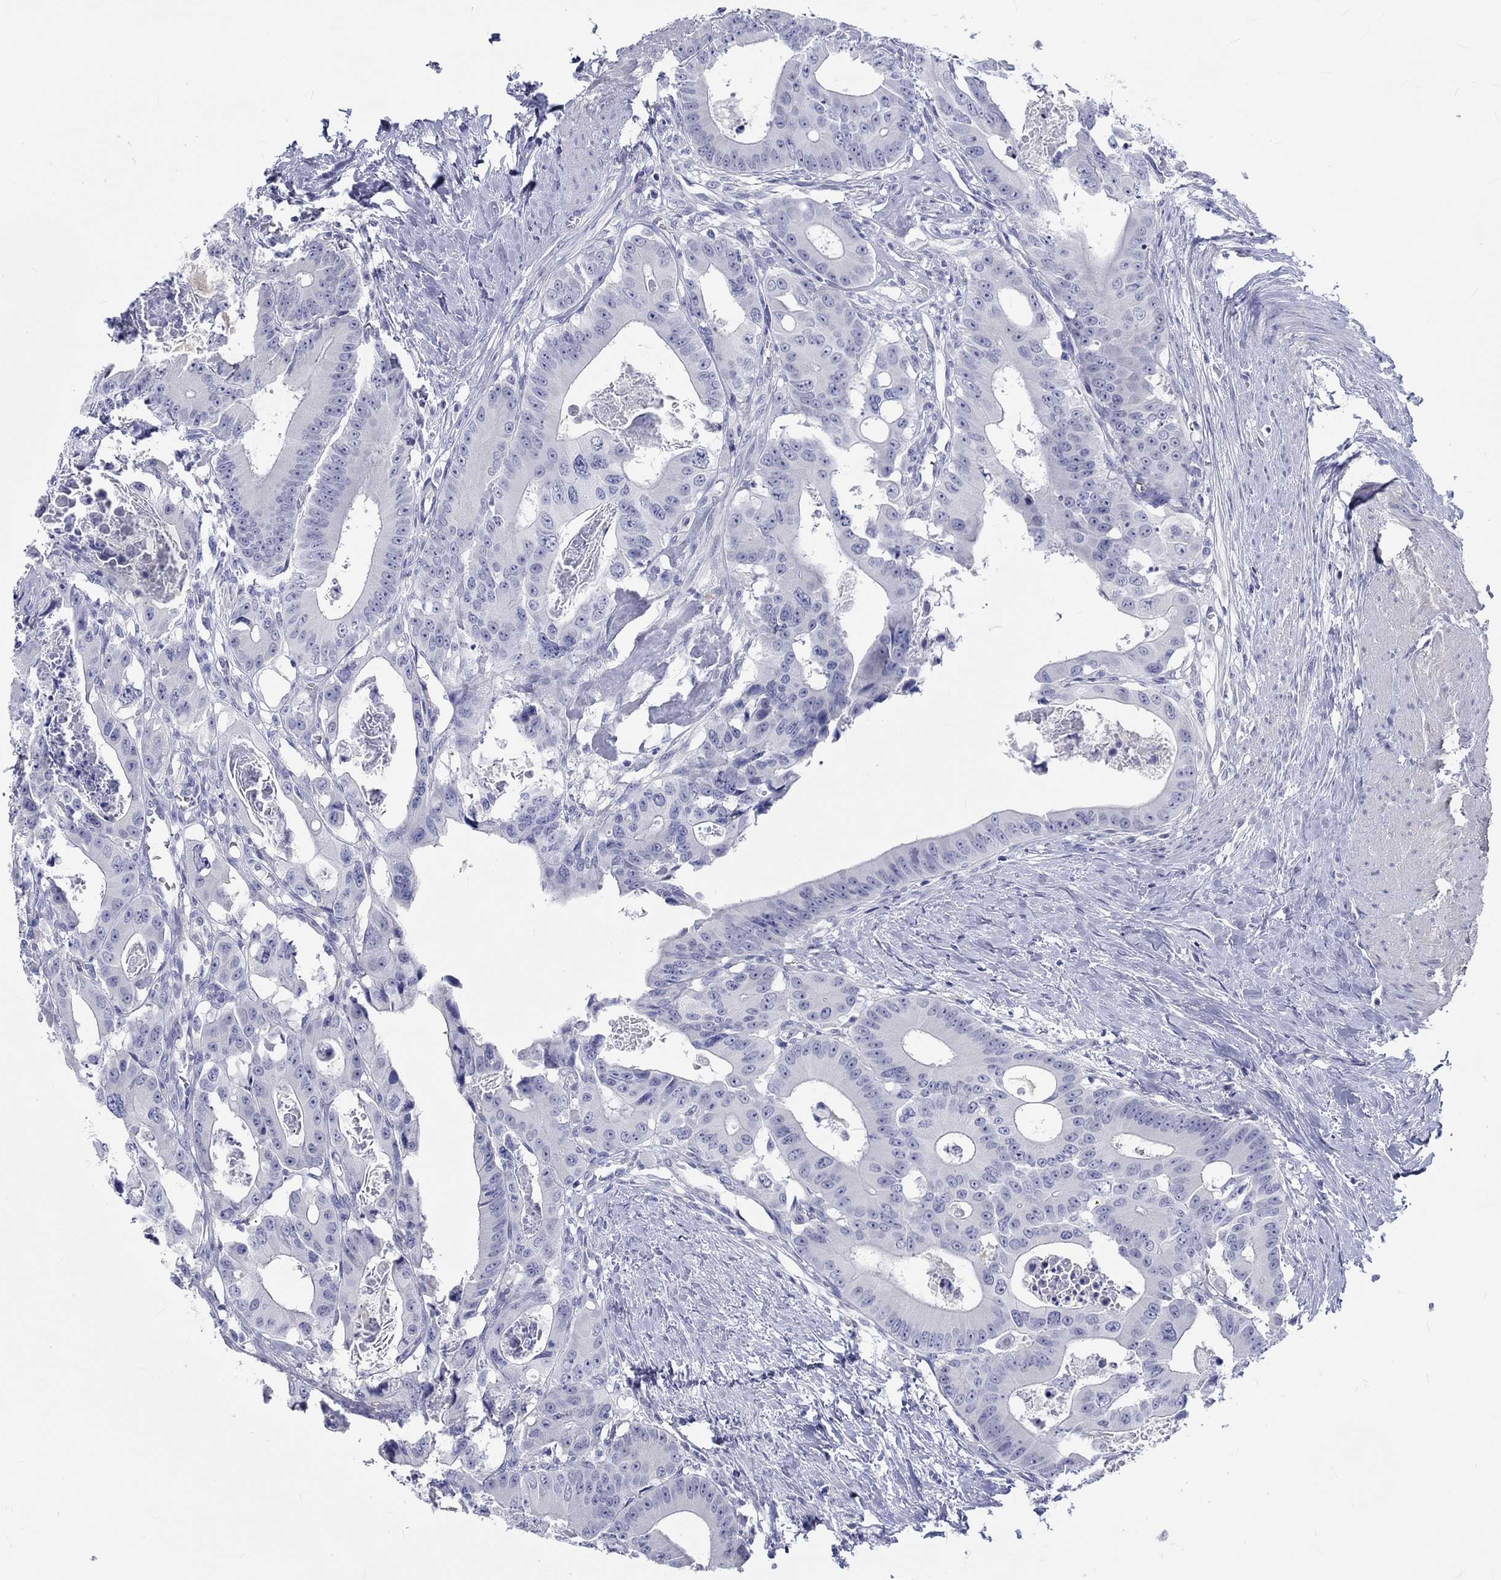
{"staining": {"intensity": "negative", "quantity": "none", "location": "none"}, "tissue": "colorectal cancer", "cell_type": "Tumor cells", "image_type": "cancer", "snomed": [{"axis": "morphology", "description": "Adenocarcinoma, NOS"}, {"axis": "topography", "description": "Rectum"}], "caption": "Colorectal adenocarcinoma was stained to show a protein in brown. There is no significant staining in tumor cells.", "gene": "CDY2B", "patient": {"sex": "male", "age": 64}}